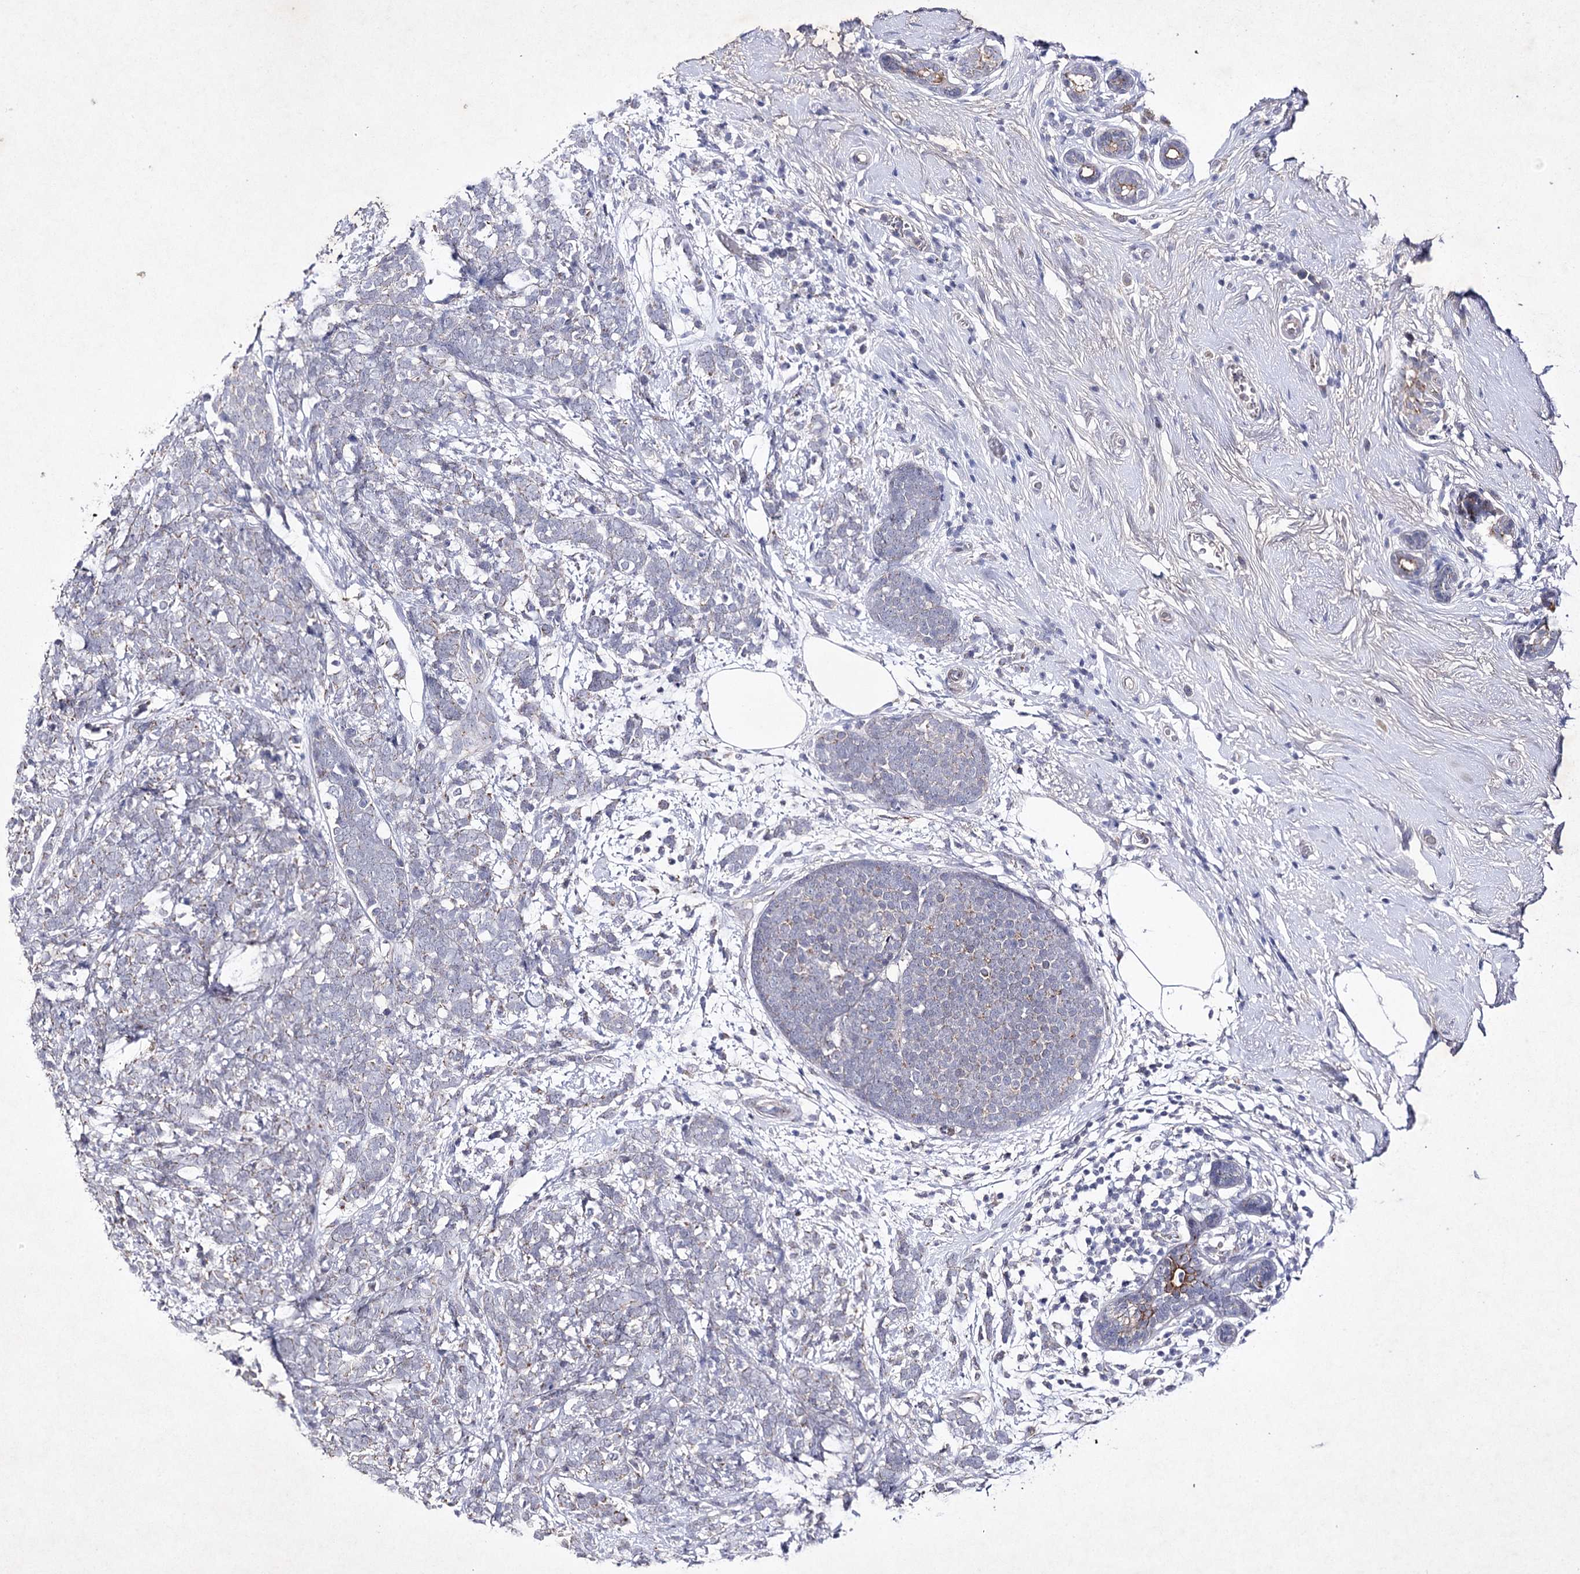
{"staining": {"intensity": "negative", "quantity": "none", "location": "none"}, "tissue": "breast cancer", "cell_type": "Tumor cells", "image_type": "cancer", "snomed": [{"axis": "morphology", "description": "Lobular carcinoma"}, {"axis": "topography", "description": "Breast"}], "caption": "IHC image of neoplastic tissue: breast cancer (lobular carcinoma) stained with DAB displays no significant protein positivity in tumor cells. Brightfield microscopy of immunohistochemistry (IHC) stained with DAB (brown) and hematoxylin (blue), captured at high magnification.", "gene": "COX15", "patient": {"sex": "female", "age": 58}}